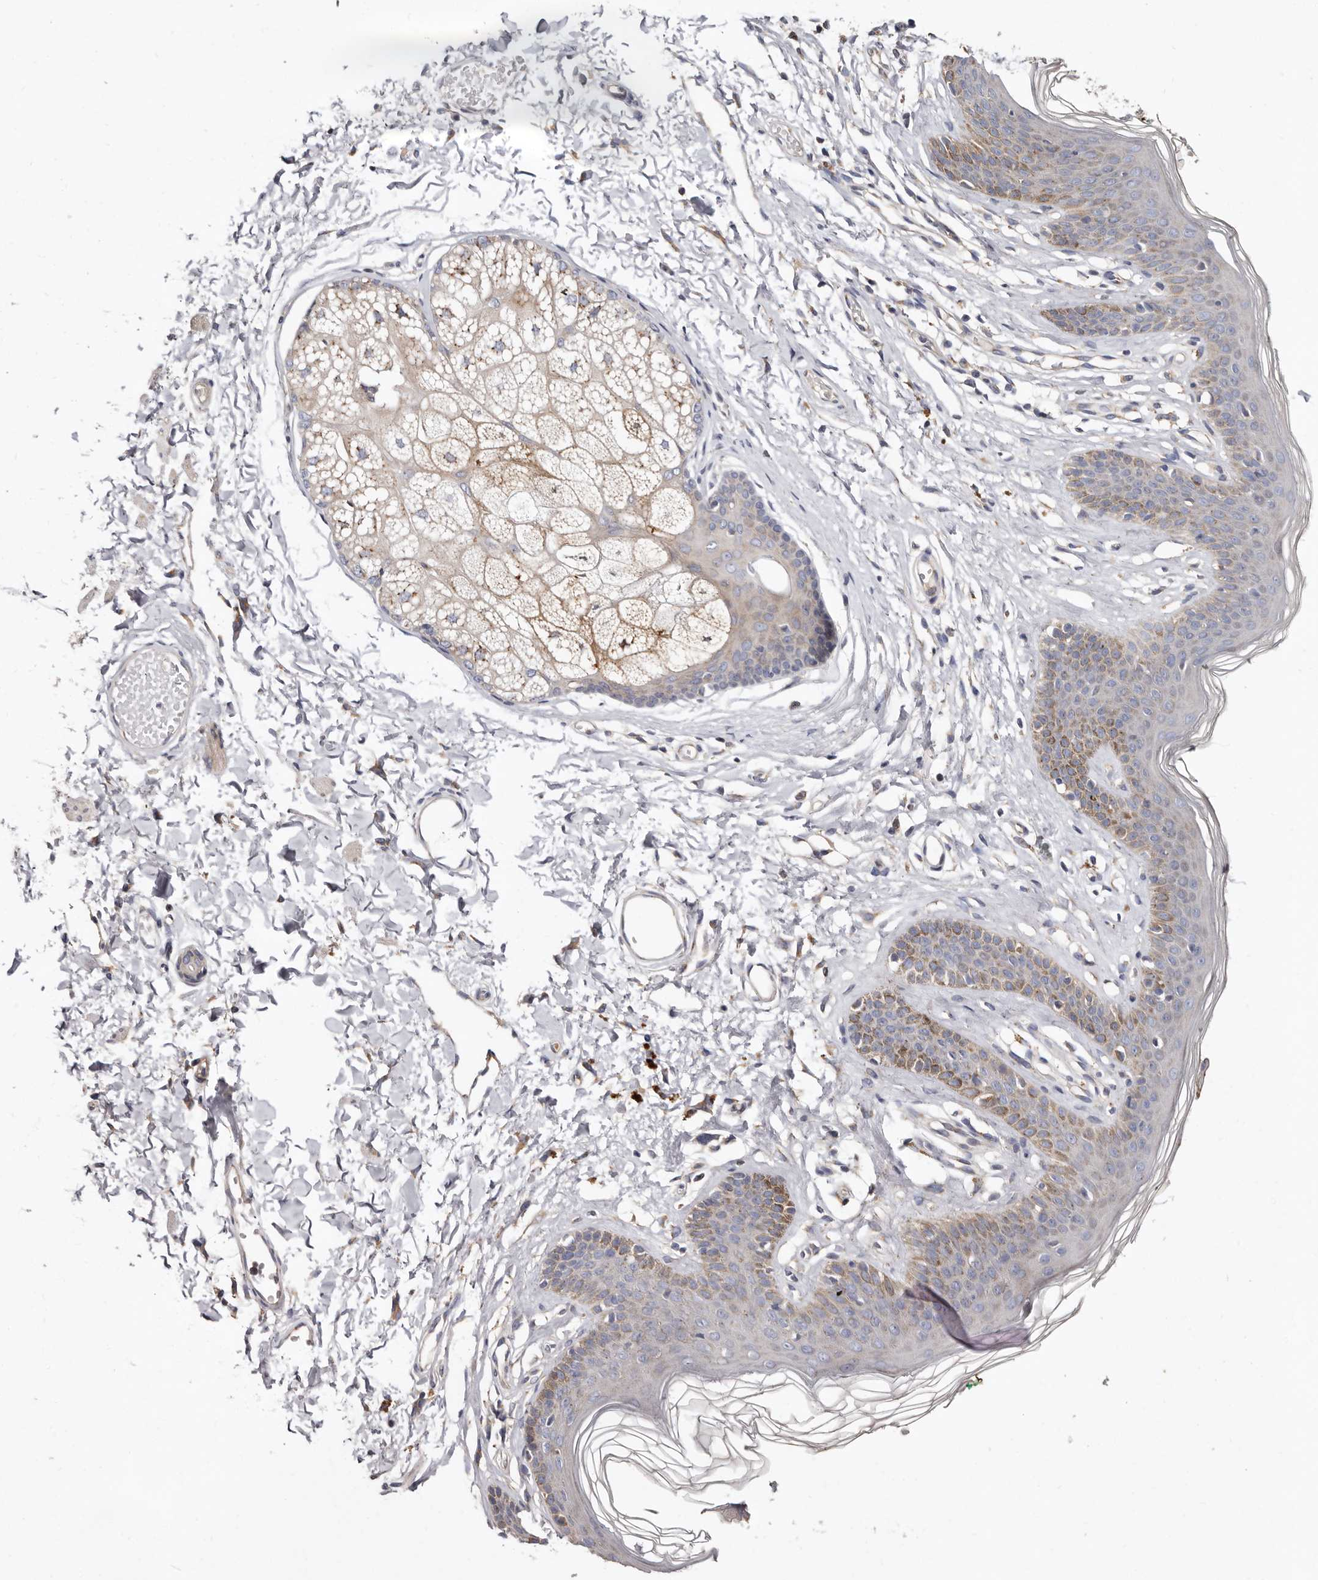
{"staining": {"intensity": "weak", "quantity": "<25%", "location": "cytoplasmic/membranous"}, "tissue": "skin", "cell_type": "Epidermal cells", "image_type": "normal", "snomed": [{"axis": "morphology", "description": "Normal tissue, NOS"}, {"axis": "morphology", "description": "Squamous cell carcinoma, NOS"}, {"axis": "topography", "description": "Vulva"}], "caption": "Histopathology image shows no protein positivity in epidermal cells of normal skin. The staining was performed using DAB to visualize the protein expression in brown, while the nuclei were stained in blue with hematoxylin (Magnification: 20x).", "gene": "ASIC5", "patient": {"sex": "female", "age": 85}}